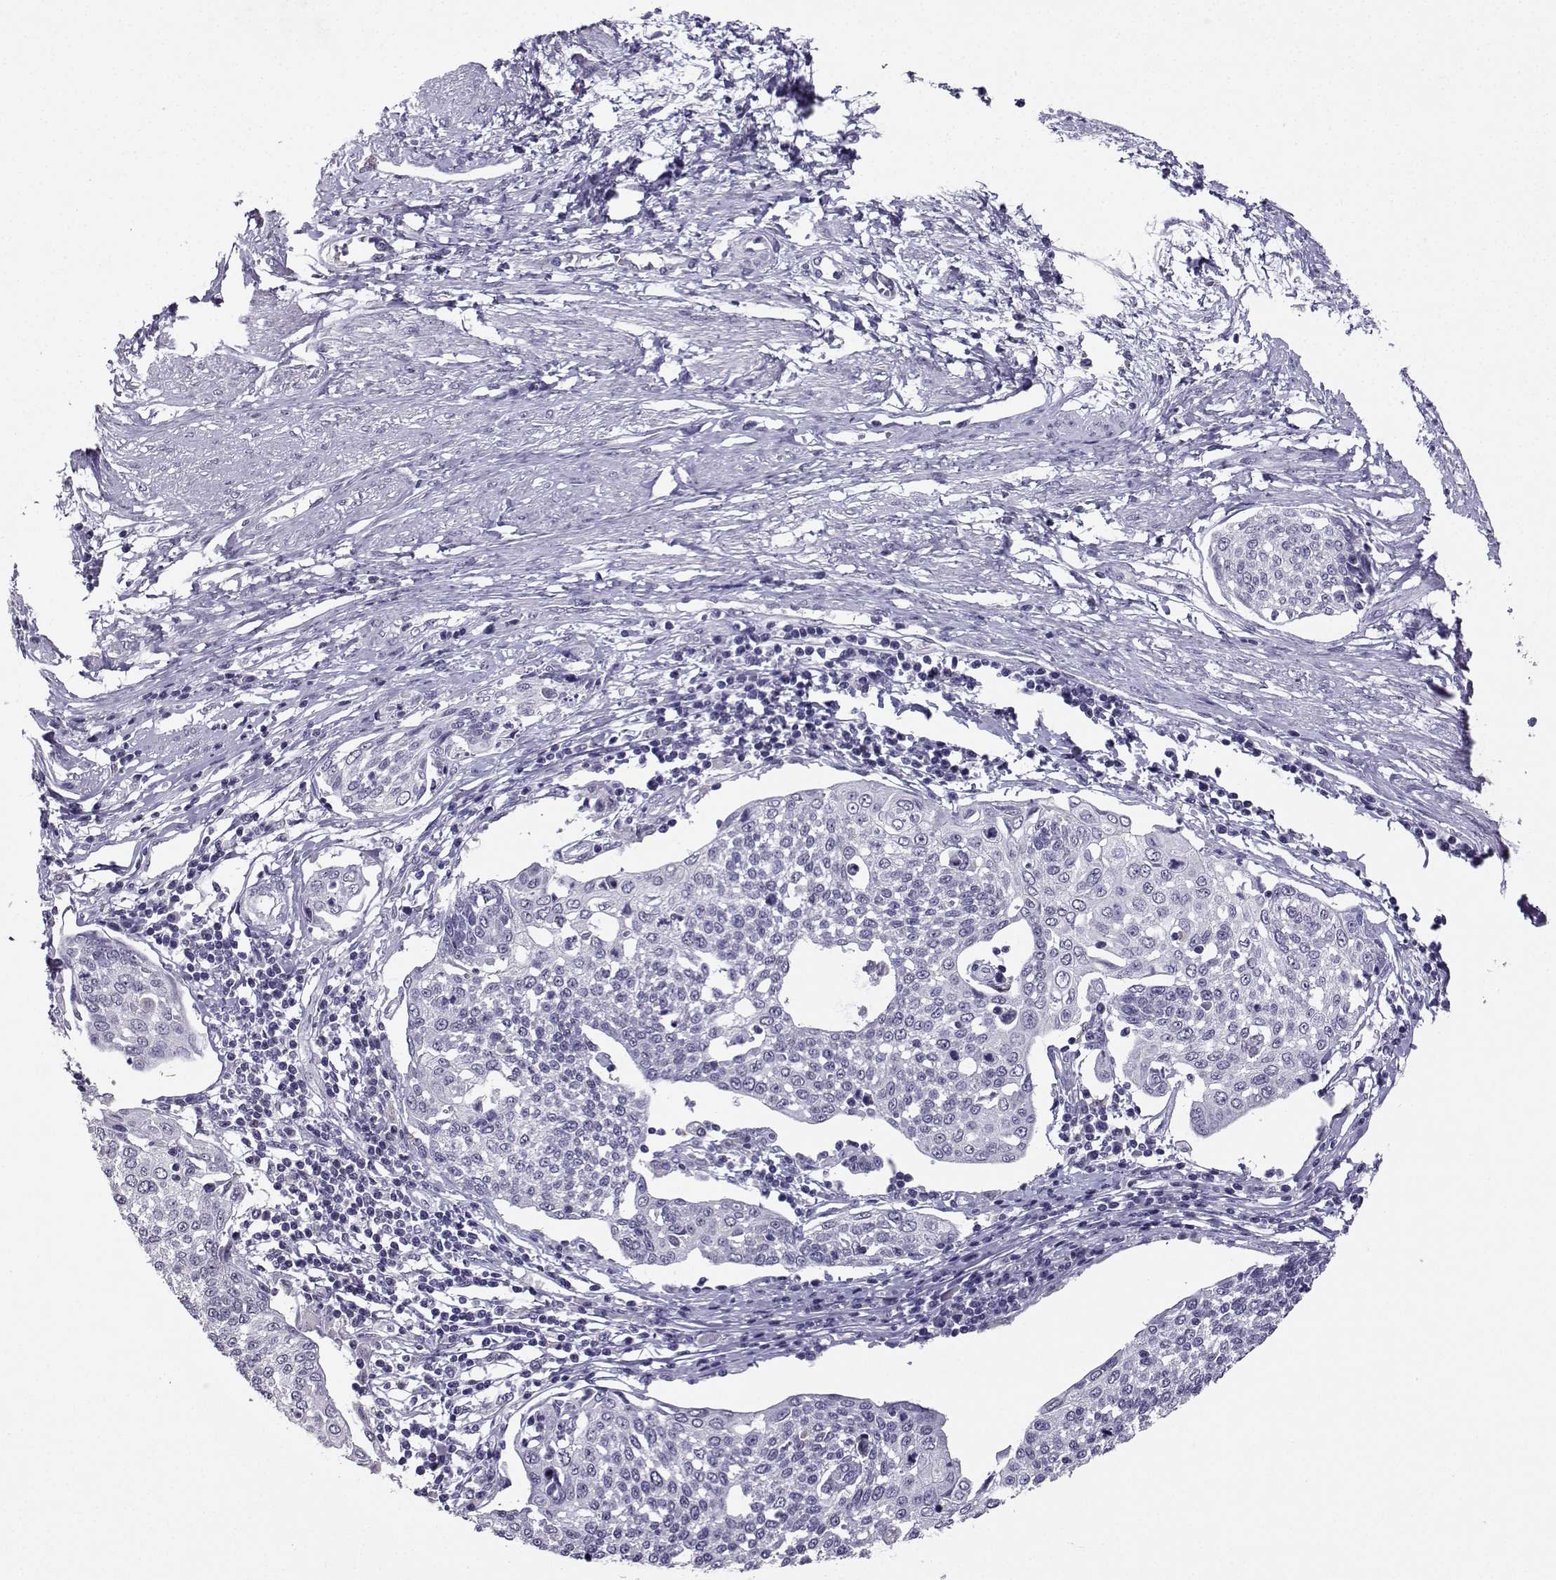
{"staining": {"intensity": "negative", "quantity": "none", "location": "none"}, "tissue": "cervical cancer", "cell_type": "Tumor cells", "image_type": "cancer", "snomed": [{"axis": "morphology", "description": "Squamous cell carcinoma, NOS"}, {"axis": "topography", "description": "Cervix"}], "caption": "A high-resolution photomicrograph shows immunohistochemistry staining of cervical squamous cell carcinoma, which displays no significant positivity in tumor cells. The staining was performed using DAB to visualize the protein expression in brown, while the nuclei were stained in blue with hematoxylin (Magnification: 20x).", "gene": "TBR1", "patient": {"sex": "female", "age": 34}}